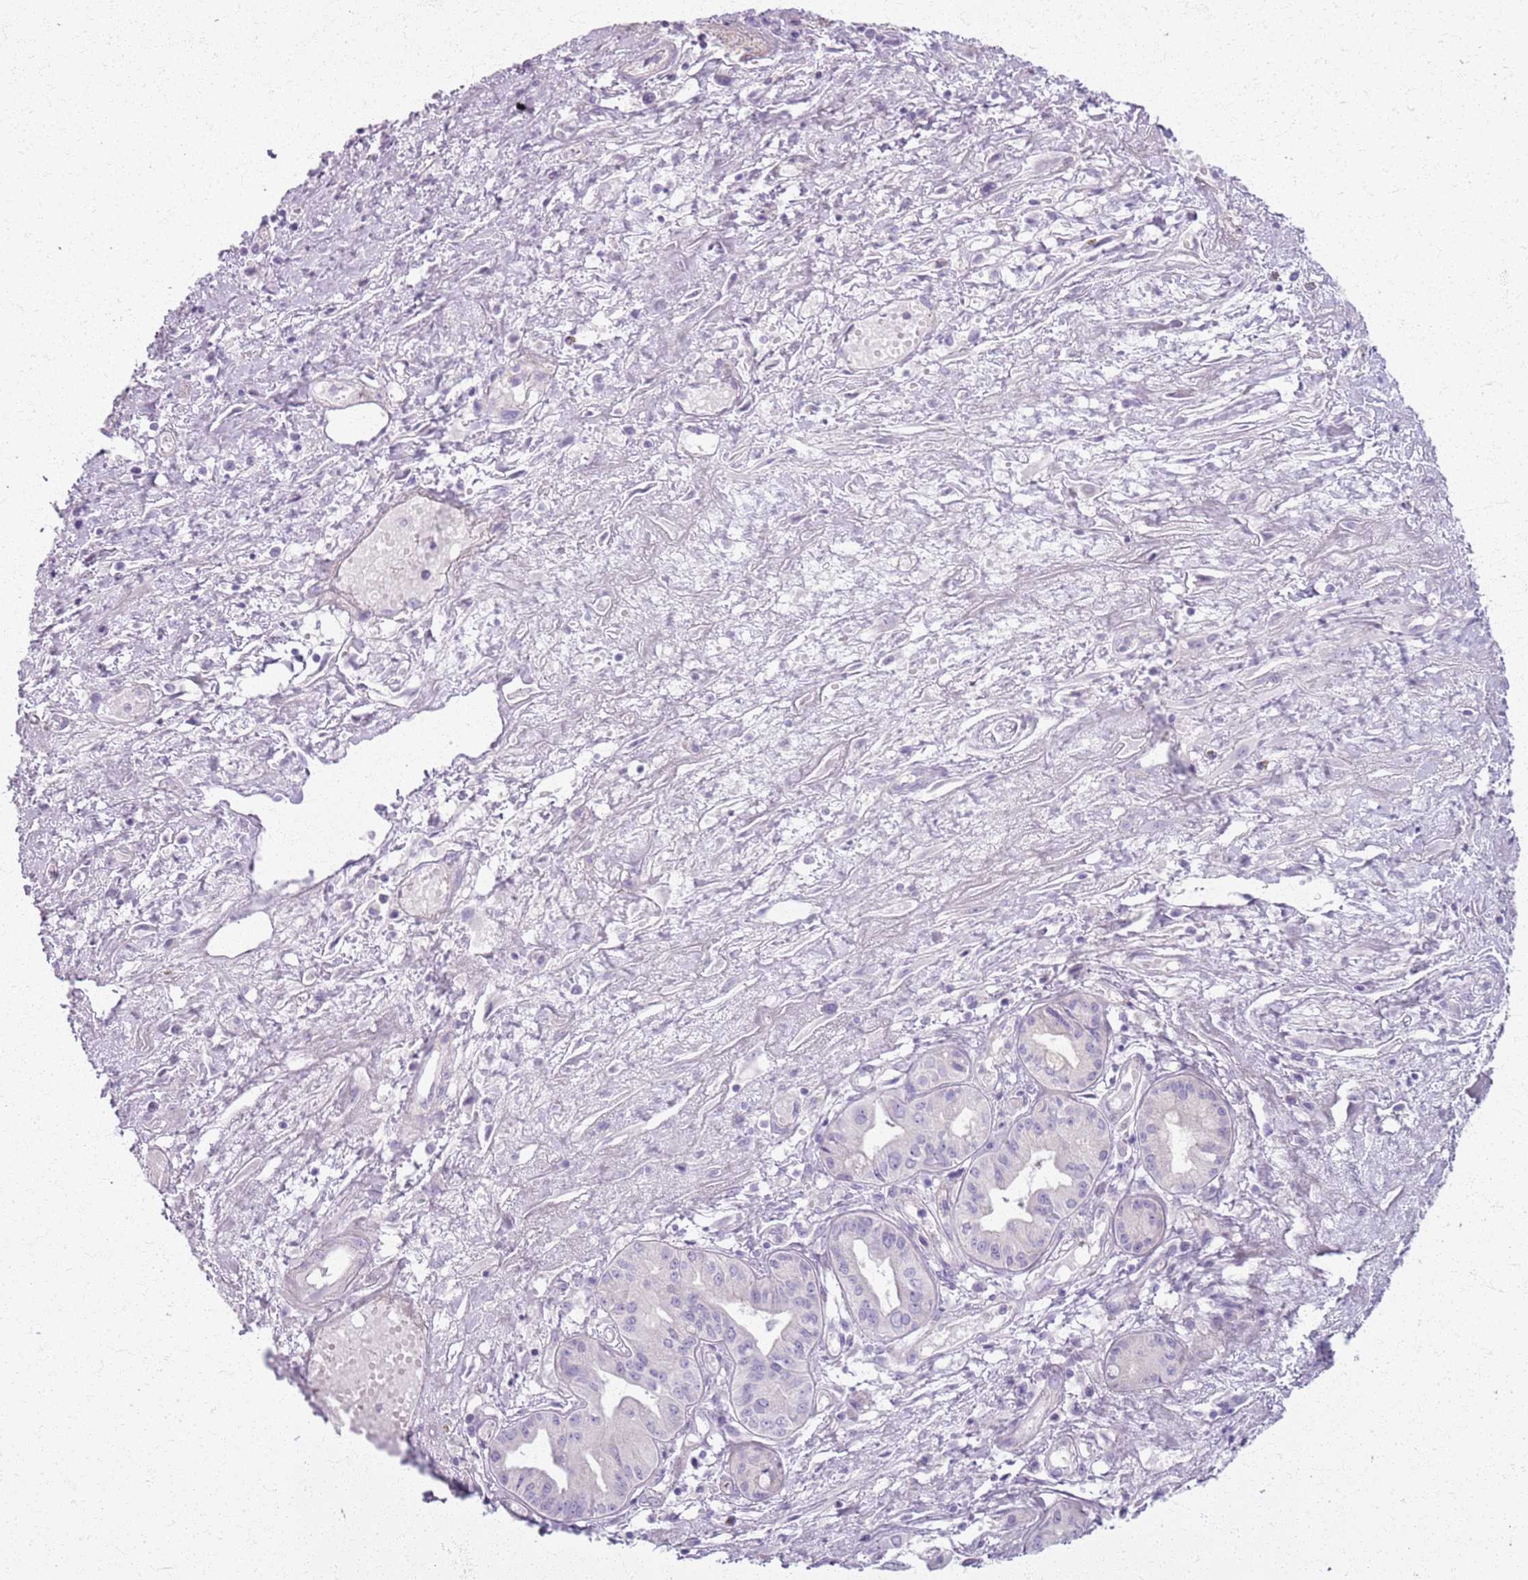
{"staining": {"intensity": "negative", "quantity": "none", "location": "none"}, "tissue": "pancreatic cancer", "cell_type": "Tumor cells", "image_type": "cancer", "snomed": [{"axis": "morphology", "description": "Adenocarcinoma, NOS"}, {"axis": "topography", "description": "Pancreas"}], "caption": "Immunohistochemistry of human pancreatic cancer (adenocarcinoma) exhibits no staining in tumor cells.", "gene": "CSRP3", "patient": {"sex": "female", "age": 50}}